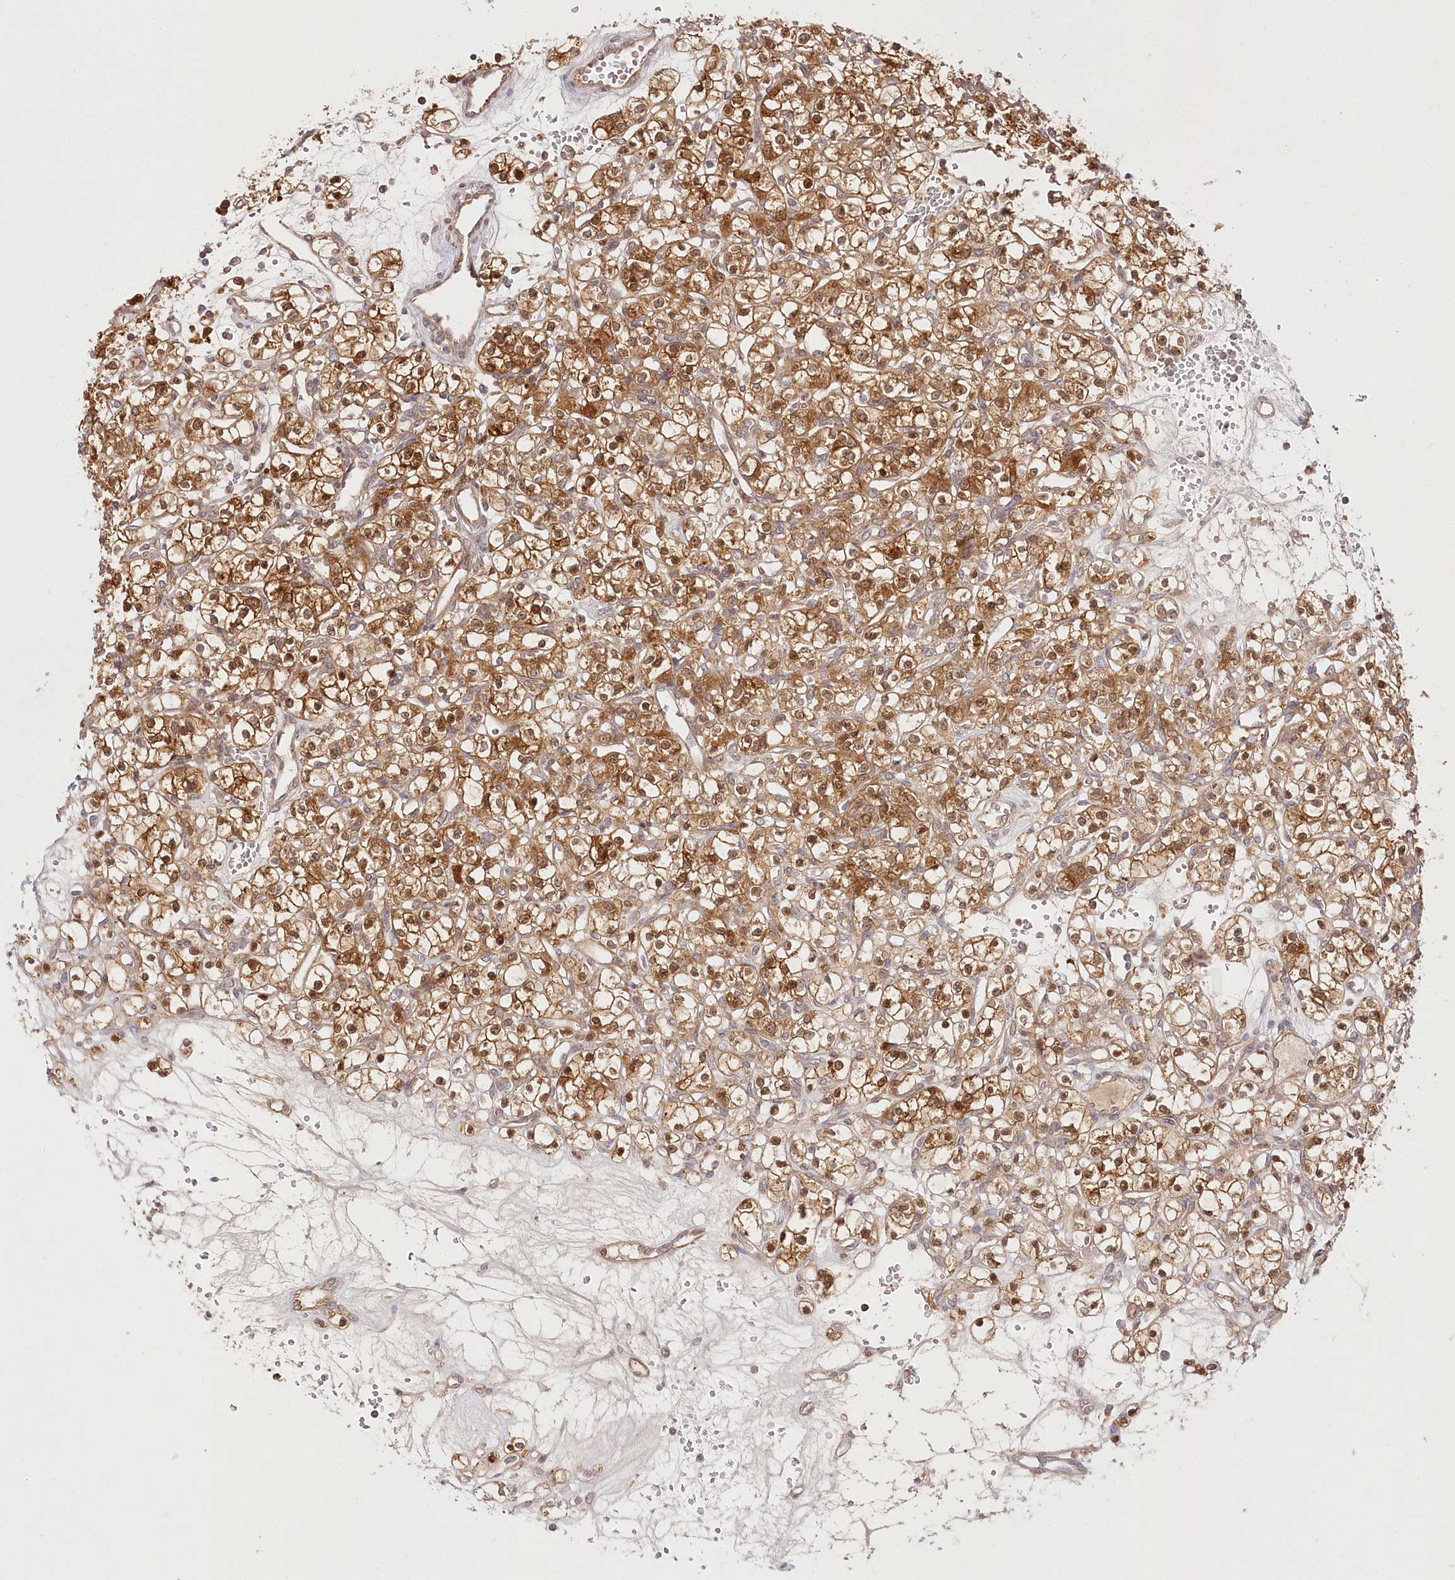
{"staining": {"intensity": "moderate", "quantity": ">75%", "location": "cytoplasmic/membranous"}, "tissue": "renal cancer", "cell_type": "Tumor cells", "image_type": "cancer", "snomed": [{"axis": "morphology", "description": "Adenocarcinoma, NOS"}, {"axis": "topography", "description": "Kidney"}], "caption": "Human adenocarcinoma (renal) stained with a brown dye displays moderate cytoplasmic/membranous positive staining in about >75% of tumor cells.", "gene": "INPP4B", "patient": {"sex": "female", "age": 59}}